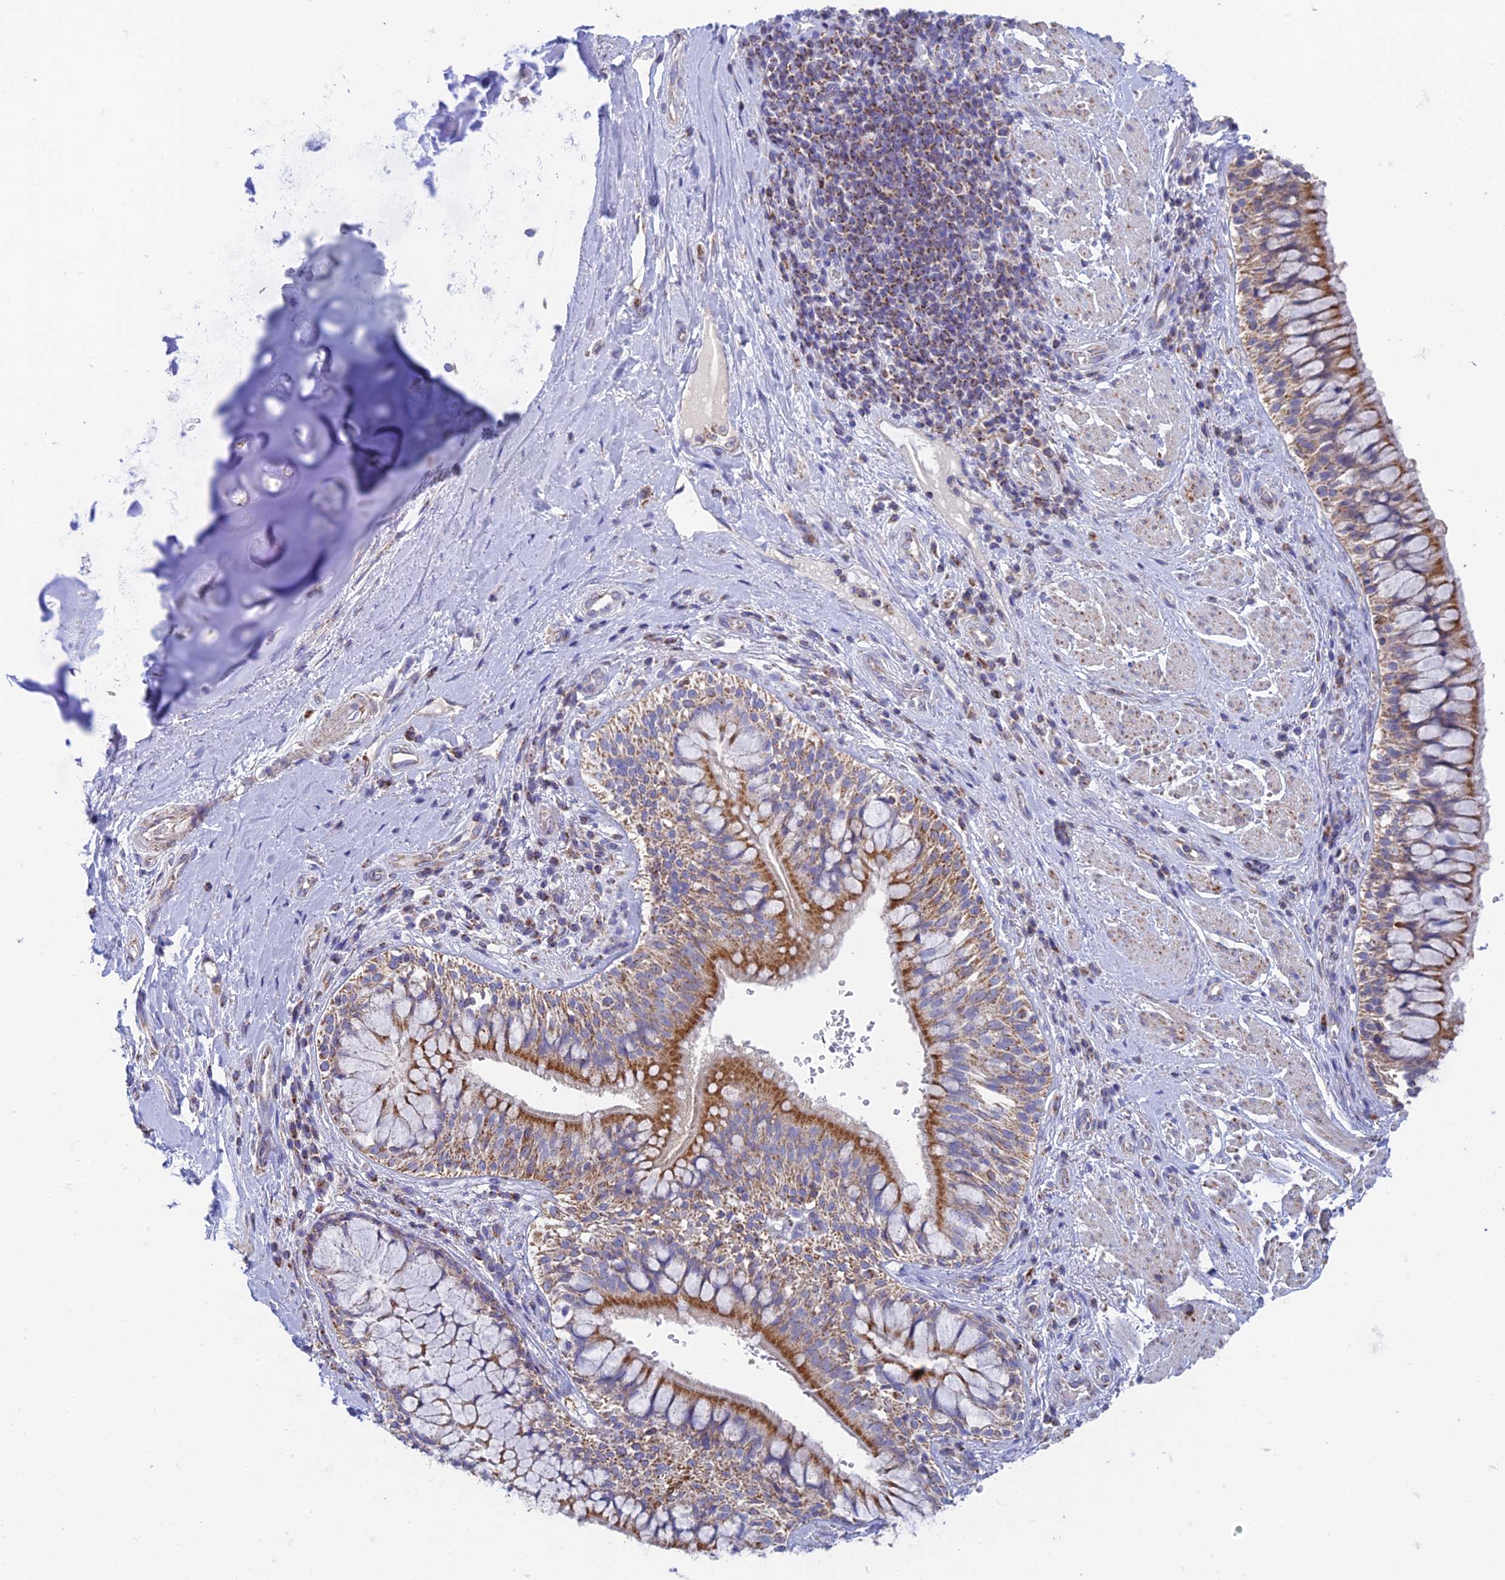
{"staining": {"intensity": "negative", "quantity": "none", "location": "none"}, "tissue": "adipose tissue", "cell_type": "Adipocytes", "image_type": "normal", "snomed": [{"axis": "morphology", "description": "Normal tissue, NOS"}, {"axis": "morphology", "description": "Squamous cell carcinoma, NOS"}, {"axis": "topography", "description": "Bronchus"}, {"axis": "topography", "description": "Lung"}], "caption": "High power microscopy histopathology image of an immunohistochemistry (IHC) image of unremarkable adipose tissue, revealing no significant staining in adipocytes. (Stains: DAB immunohistochemistry (IHC) with hematoxylin counter stain, Microscopy: brightfield microscopy at high magnification).", "gene": "ZNF181", "patient": {"sex": "male", "age": 64}}